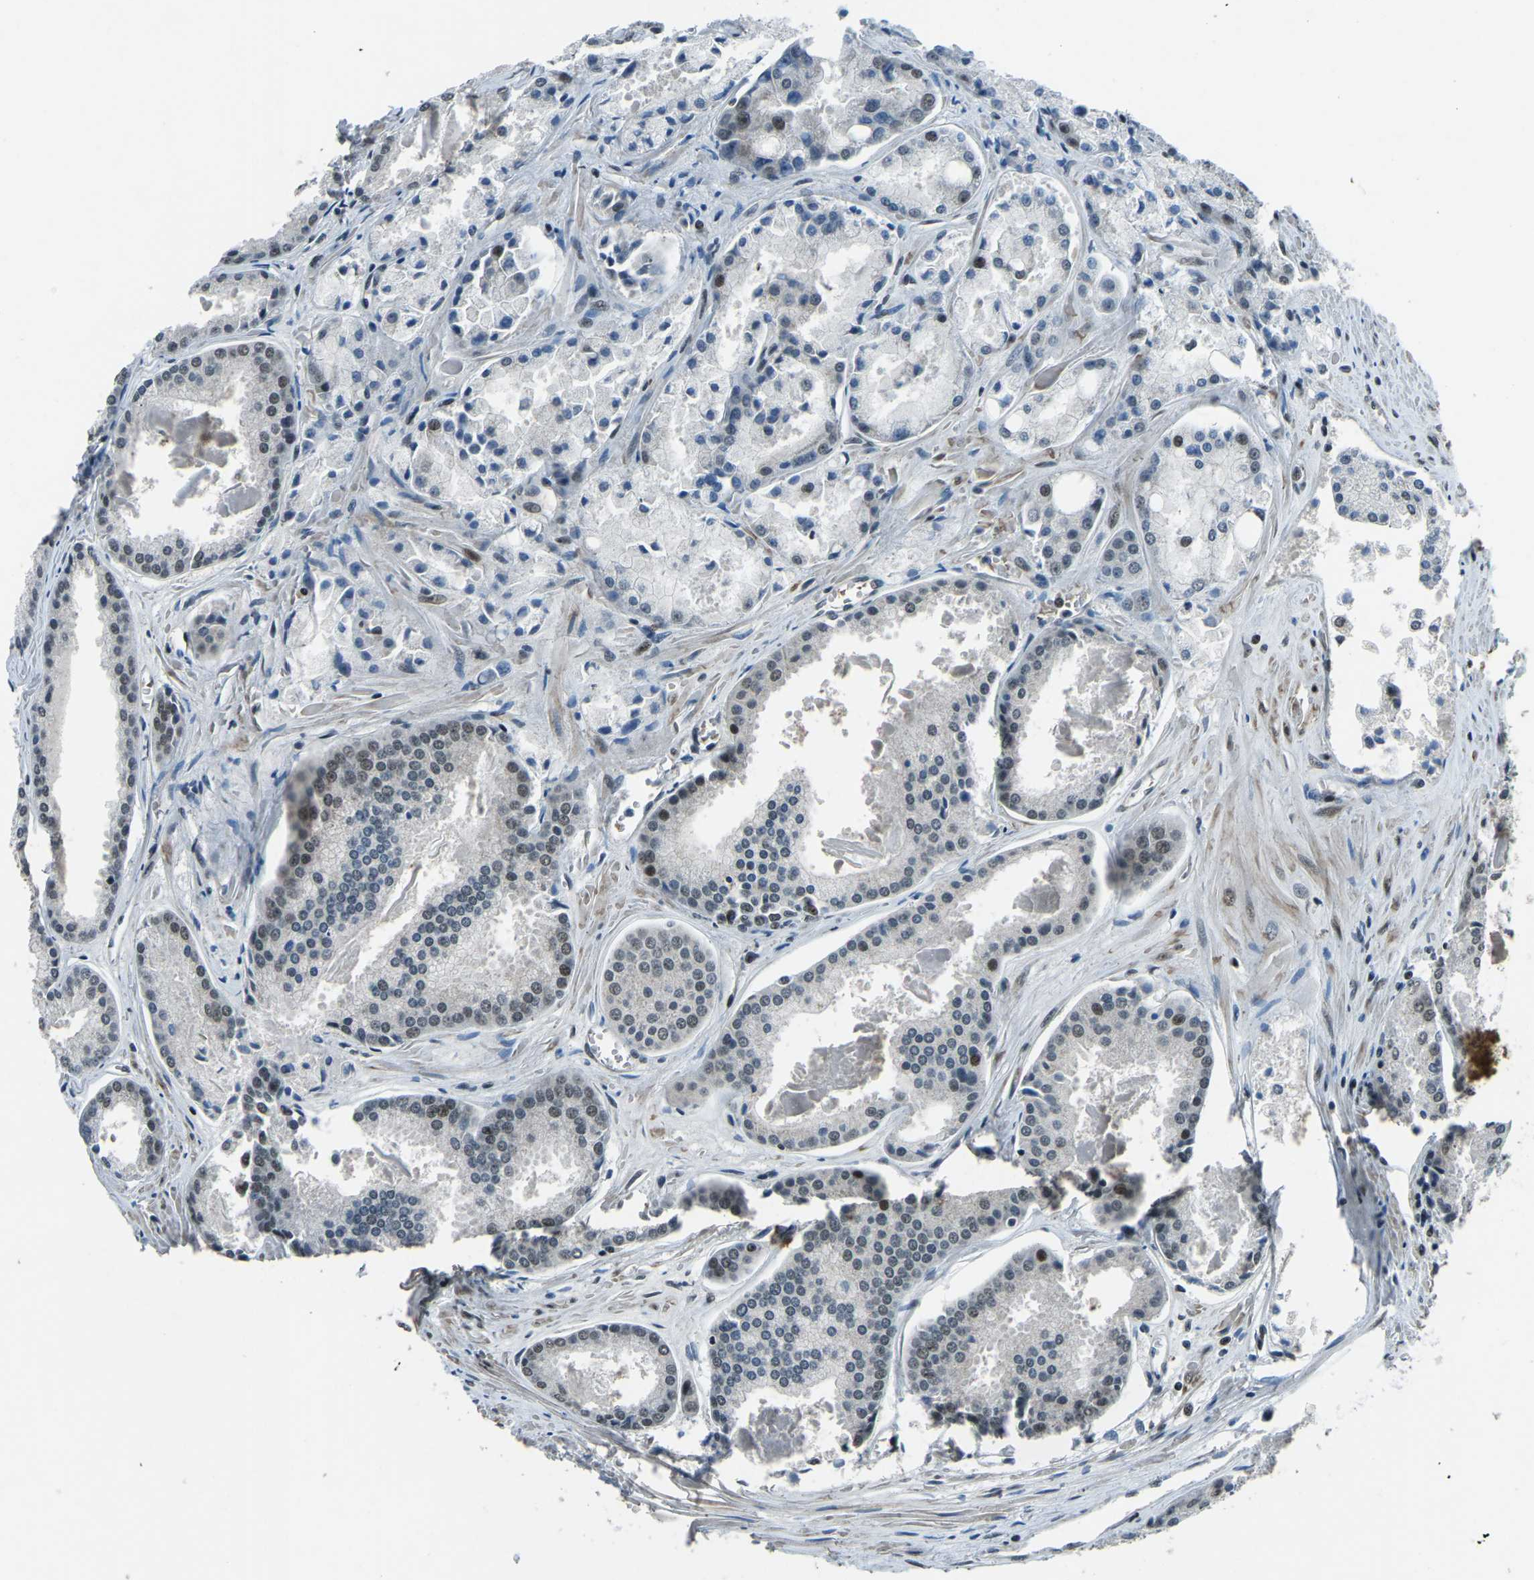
{"staining": {"intensity": "weak", "quantity": "<25%", "location": "nuclear"}, "tissue": "prostate cancer", "cell_type": "Tumor cells", "image_type": "cancer", "snomed": [{"axis": "morphology", "description": "Adenocarcinoma, Low grade"}, {"axis": "topography", "description": "Prostate"}], "caption": "This is an immunohistochemistry histopathology image of prostate cancer (low-grade adenocarcinoma). There is no positivity in tumor cells.", "gene": "PRCC", "patient": {"sex": "male", "age": 64}}